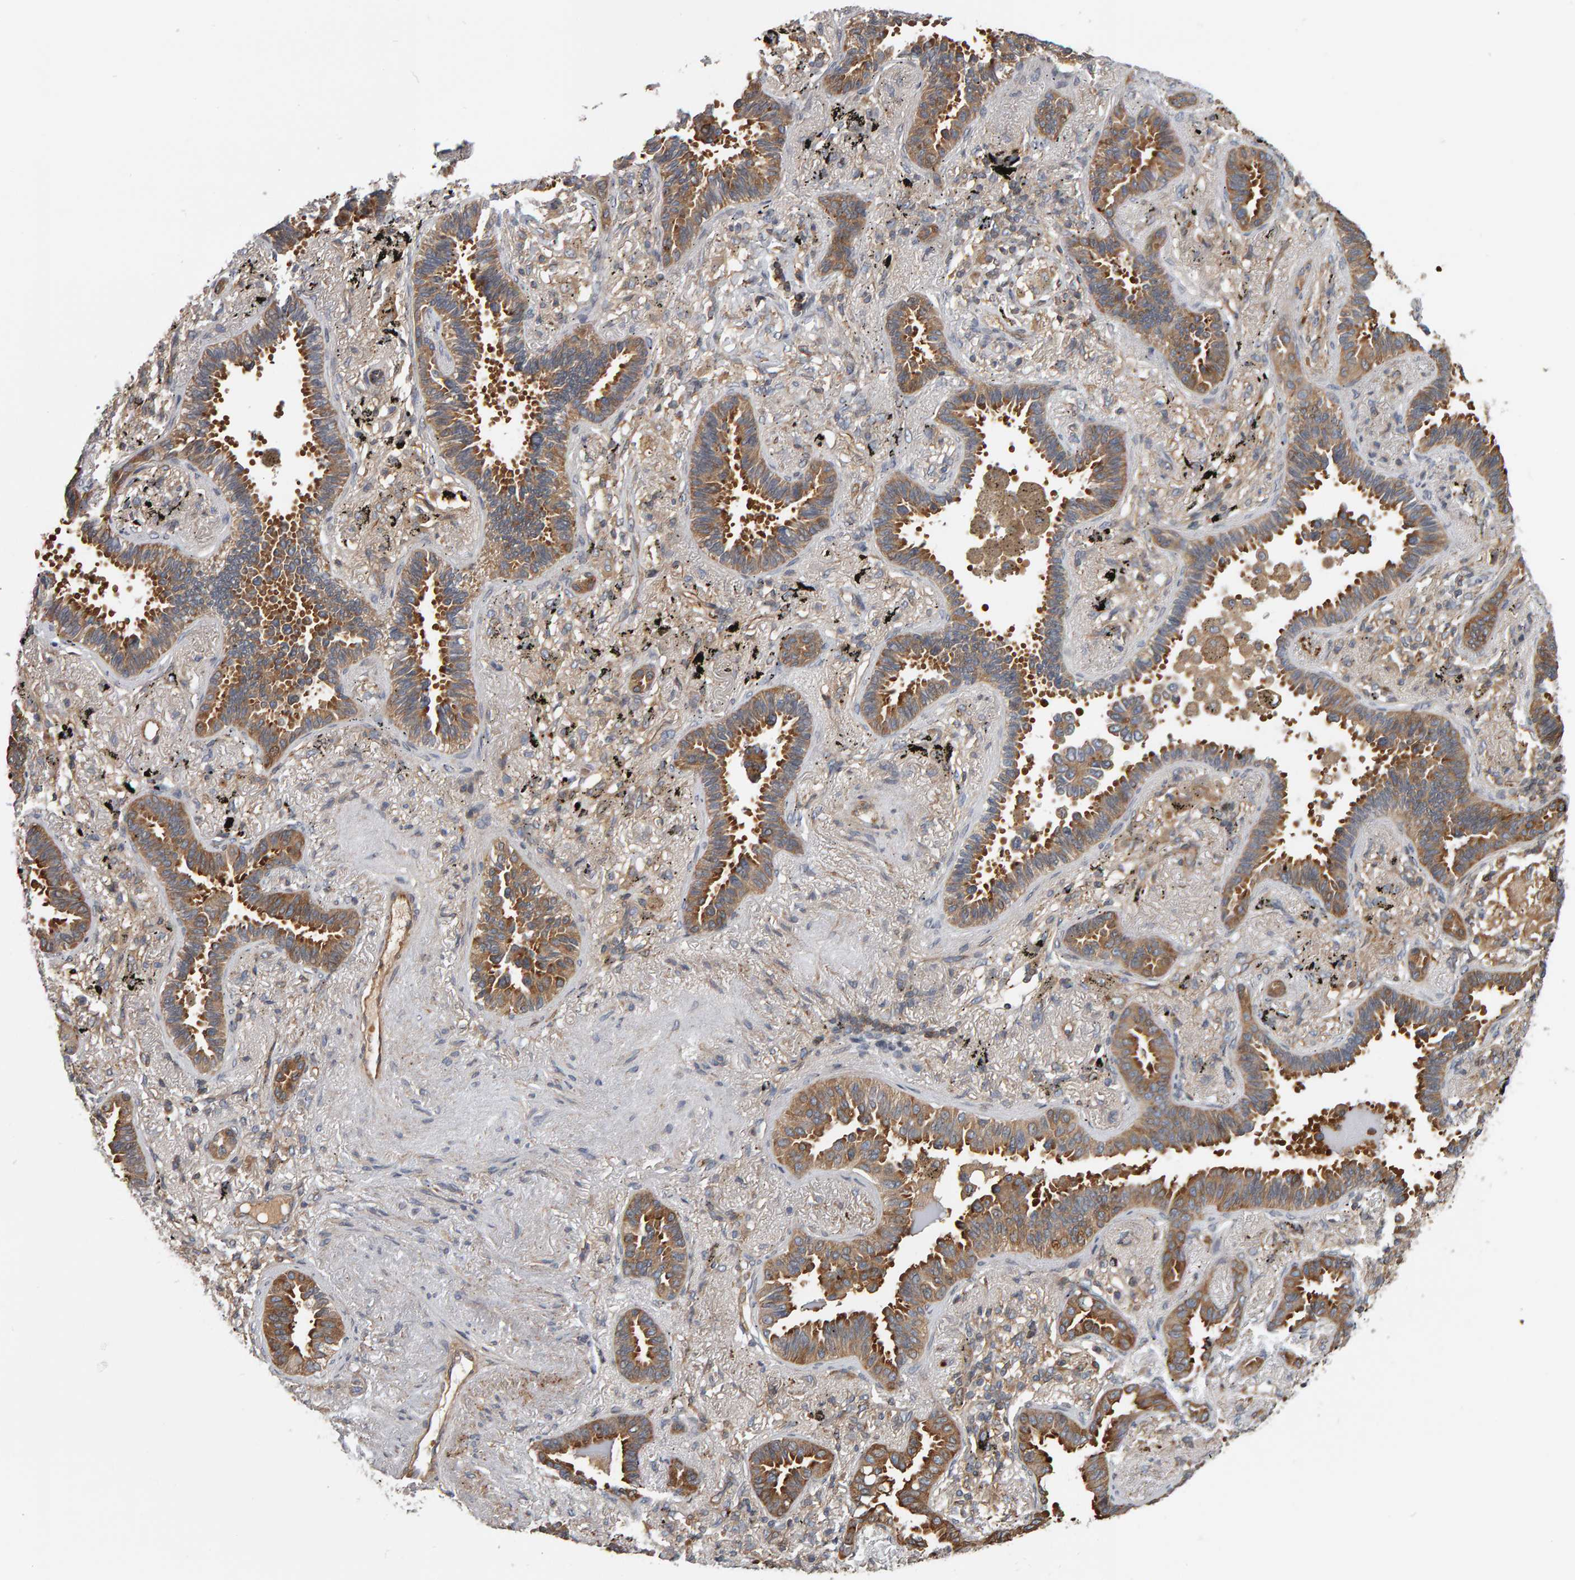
{"staining": {"intensity": "moderate", "quantity": ">75%", "location": "cytoplasmic/membranous"}, "tissue": "lung cancer", "cell_type": "Tumor cells", "image_type": "cancer", "snomed": [{"axis": "morphology", "description": "Adenocarcinoma, NOS"}, {"axis": "topography", "description": "Lung"}], "caption": "Immunohistochemistry (DAB) staining of lung cancer (adenocarcinoma) demonstrates moderate cytoplasmic/membranous protein expression in about >75% of tumor cells.", "gene": "C9orf72", "patient": {"sex": "male", "age": 59}}